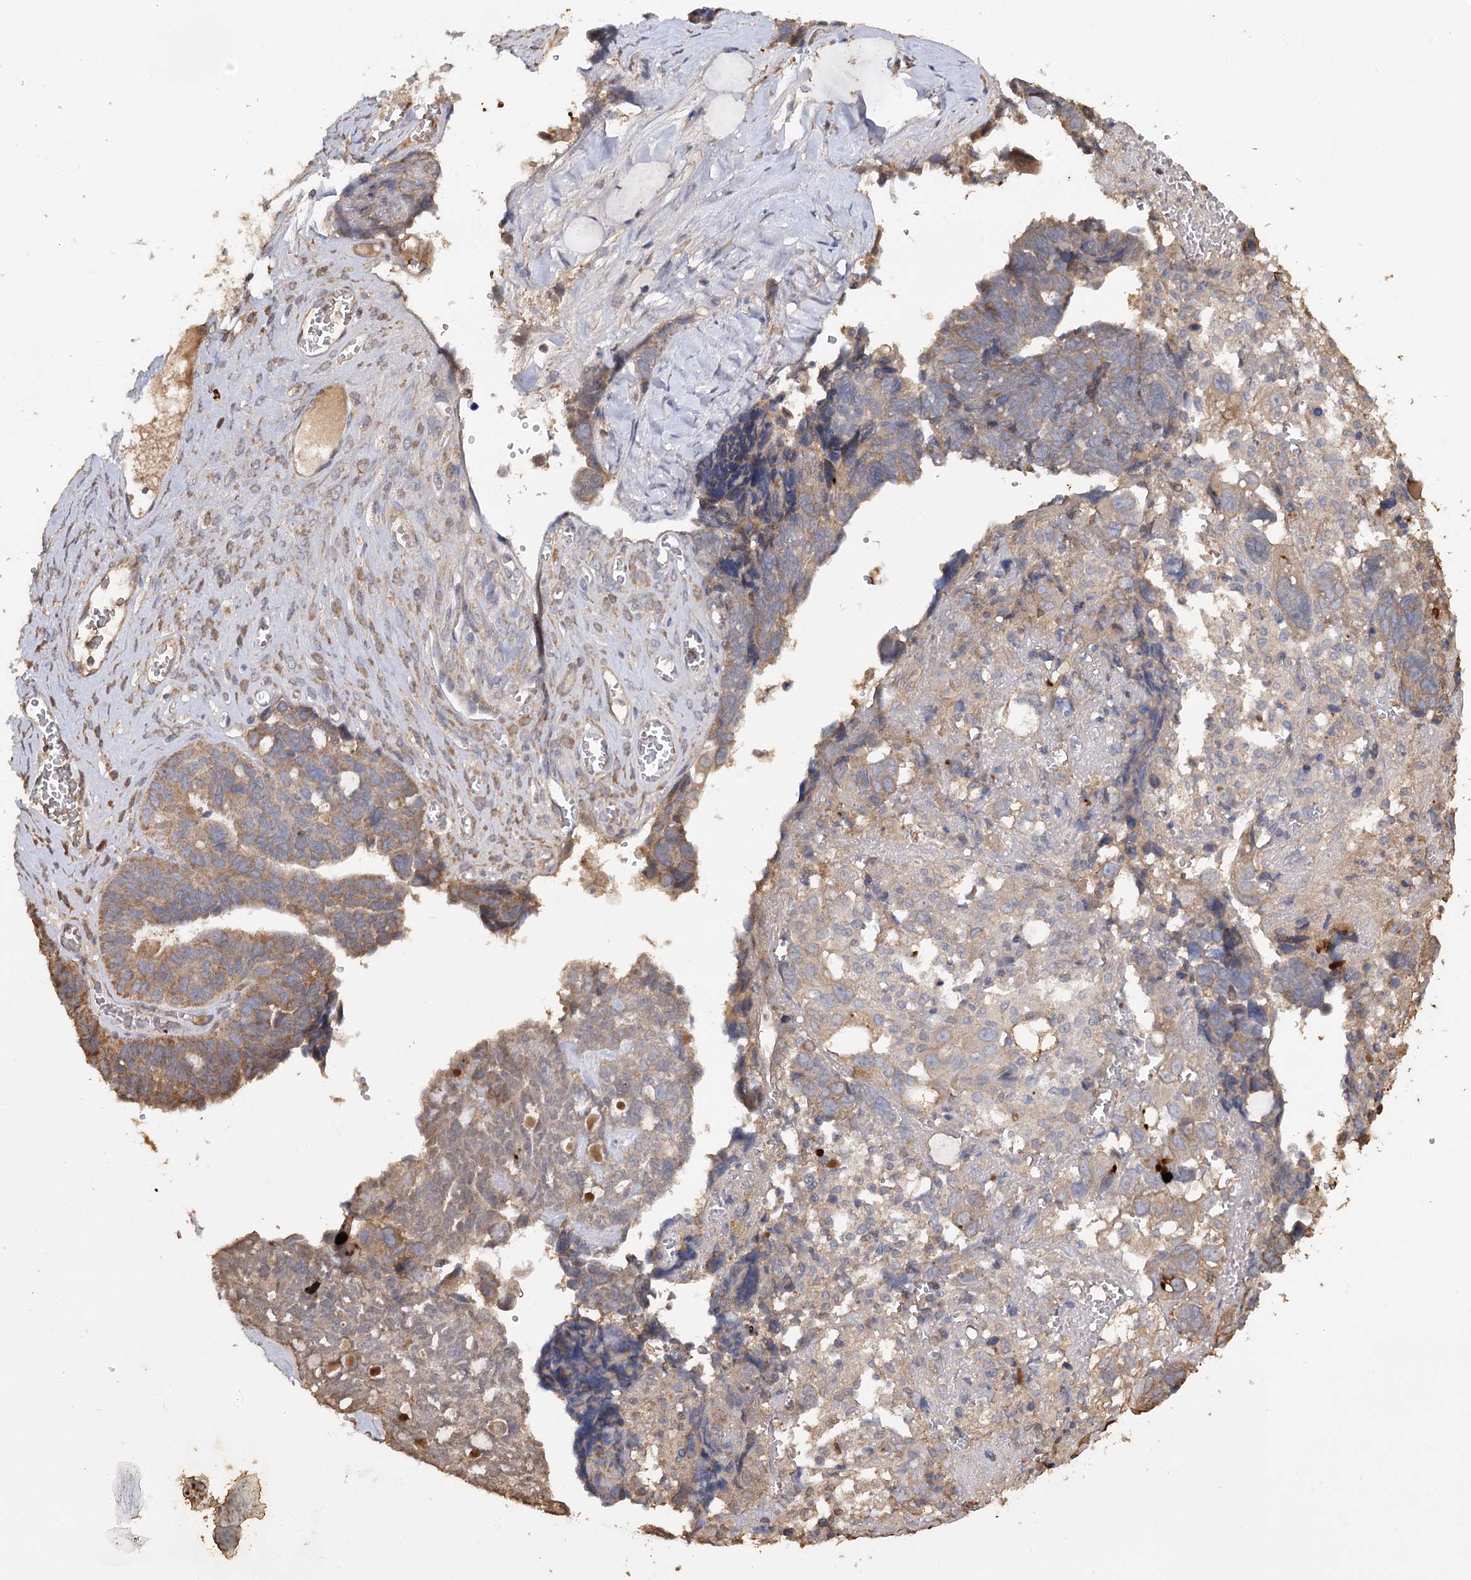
{"staining": {"intensity": "moderate", "quantity": ">75%", "location": "cytoplasmic/membranous"}, "tissue": "ovarian cancer", "cell_type": "Tumor cells", "image_type": "cancer", "snomed": [{"axis": "morphology", "description": "Cystadenocarcinoma, serous, NOS"}, {"axis": "topography", "description": "Ovary"}], "caption": "Immunohistochemistry (IHC) micrograph of neoplastic tissue: ovarian cancer (serous cystadenocarcinoma) stained using immunohistochemistry (IHC) shows medium levels of moderate protein expression localized specifically in the cytoplasmic/membranous of tumor cells, appearing as a cytoplasmic/membranous brown color.", "gene": "ARL13A", "patient": {"sex": "female", "age": 79}}